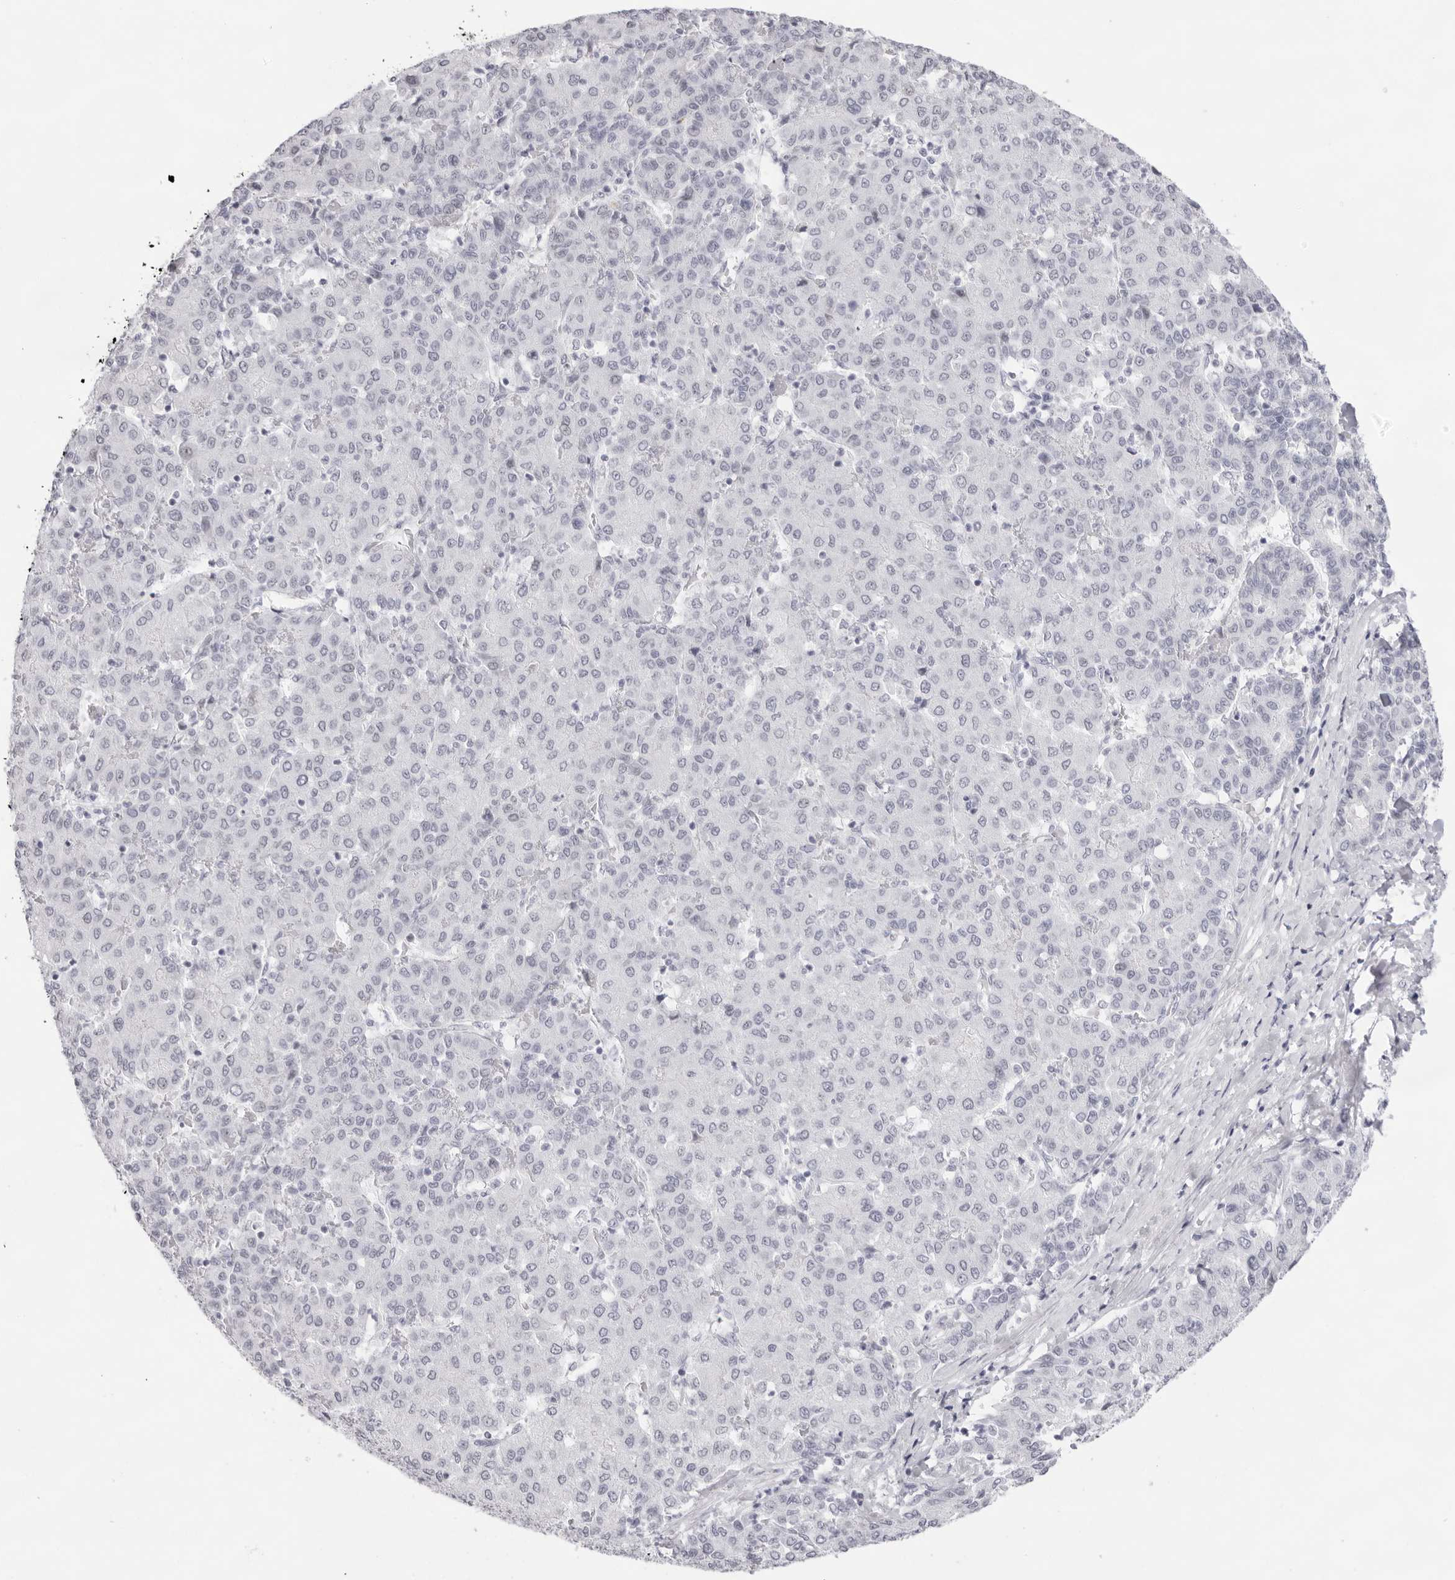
{"staining": {"intensity": "negative", "quantity": "none", "location": "none"}, "tissue": "liver cancer", "cell_type": "Tumor cells", "image_type": "cancer", "snomed": [{"axis": "morphology", "description": "Carcinoma, Hepatocellular, NOS"}, {"axis": "topography", "description": "Liver"}], "caption": "Immunohistochemistry photomicrograph of neoplastic tissue: human liver cancer (hepatocellular carcinoma) stained with DAB (3,3'-diaminobenzidine) demonstrates no significant protein positivity in tumor cells.", "gene": "KLK12", "patient": {"sex": "male", "age": 65}}